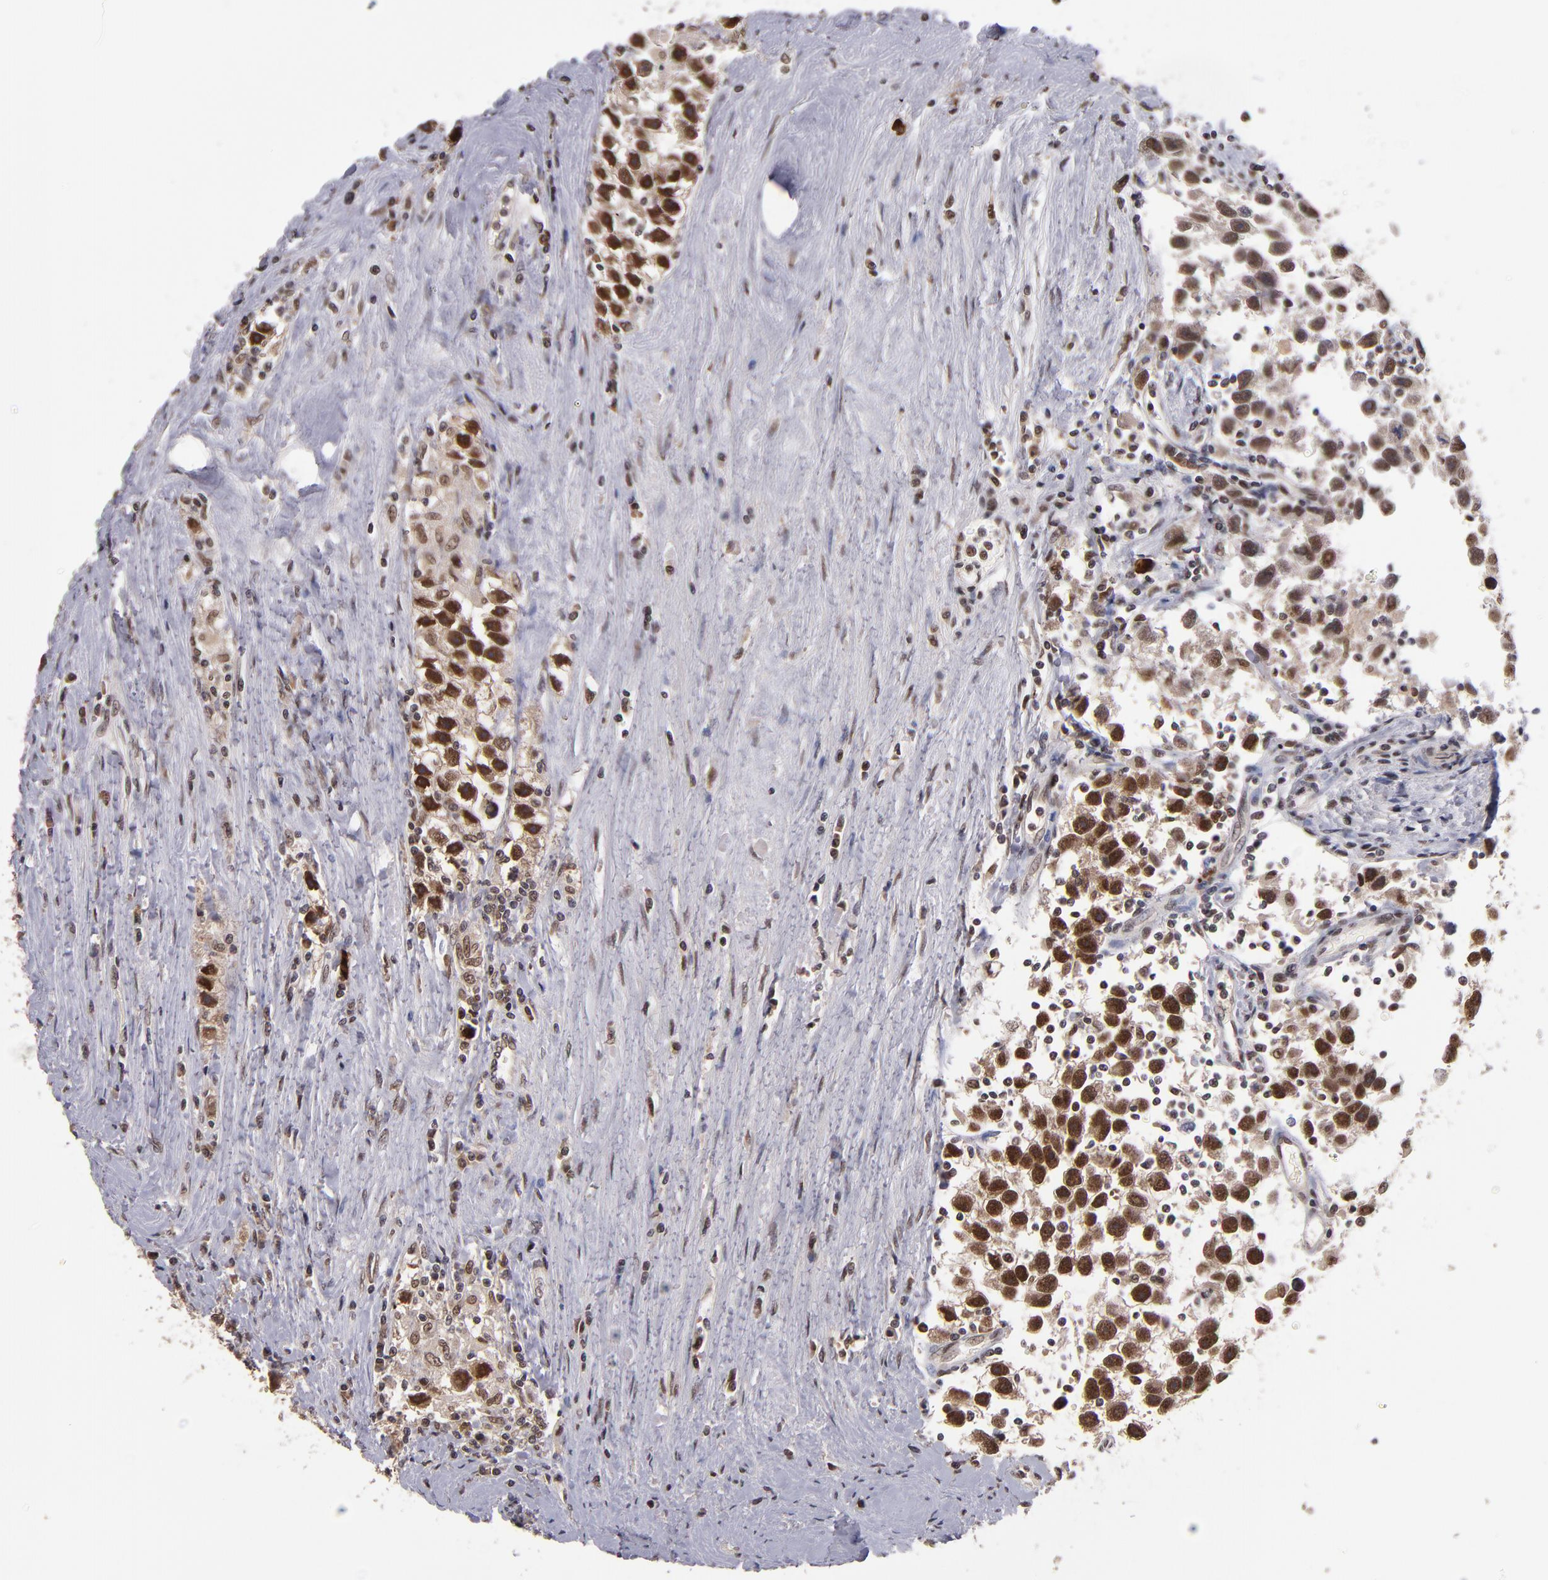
{"staining": {"intensity": "strong", "quantity": ">75%", "location": "cytoplasmic/membranous,nuclear"}, "tissue": "testis cancer", "cell_type": "Tumor cells", "image_type": "cancer", "snomed": [{"axis": "morphology", "description": "Seminoma, NOS"}, {"axis": "topography", "description": "Testis"}], "caption": "The micrograph displays staining of seminoma (testis), revealing strong cytoplasmic/membranous and nuclear protein expression (brown color) within tumor cells. (Brightfield microscopy of DAB IHC at high magnification).", "gene": "EP300", "patient": {"sex": "male", "age": 43}}